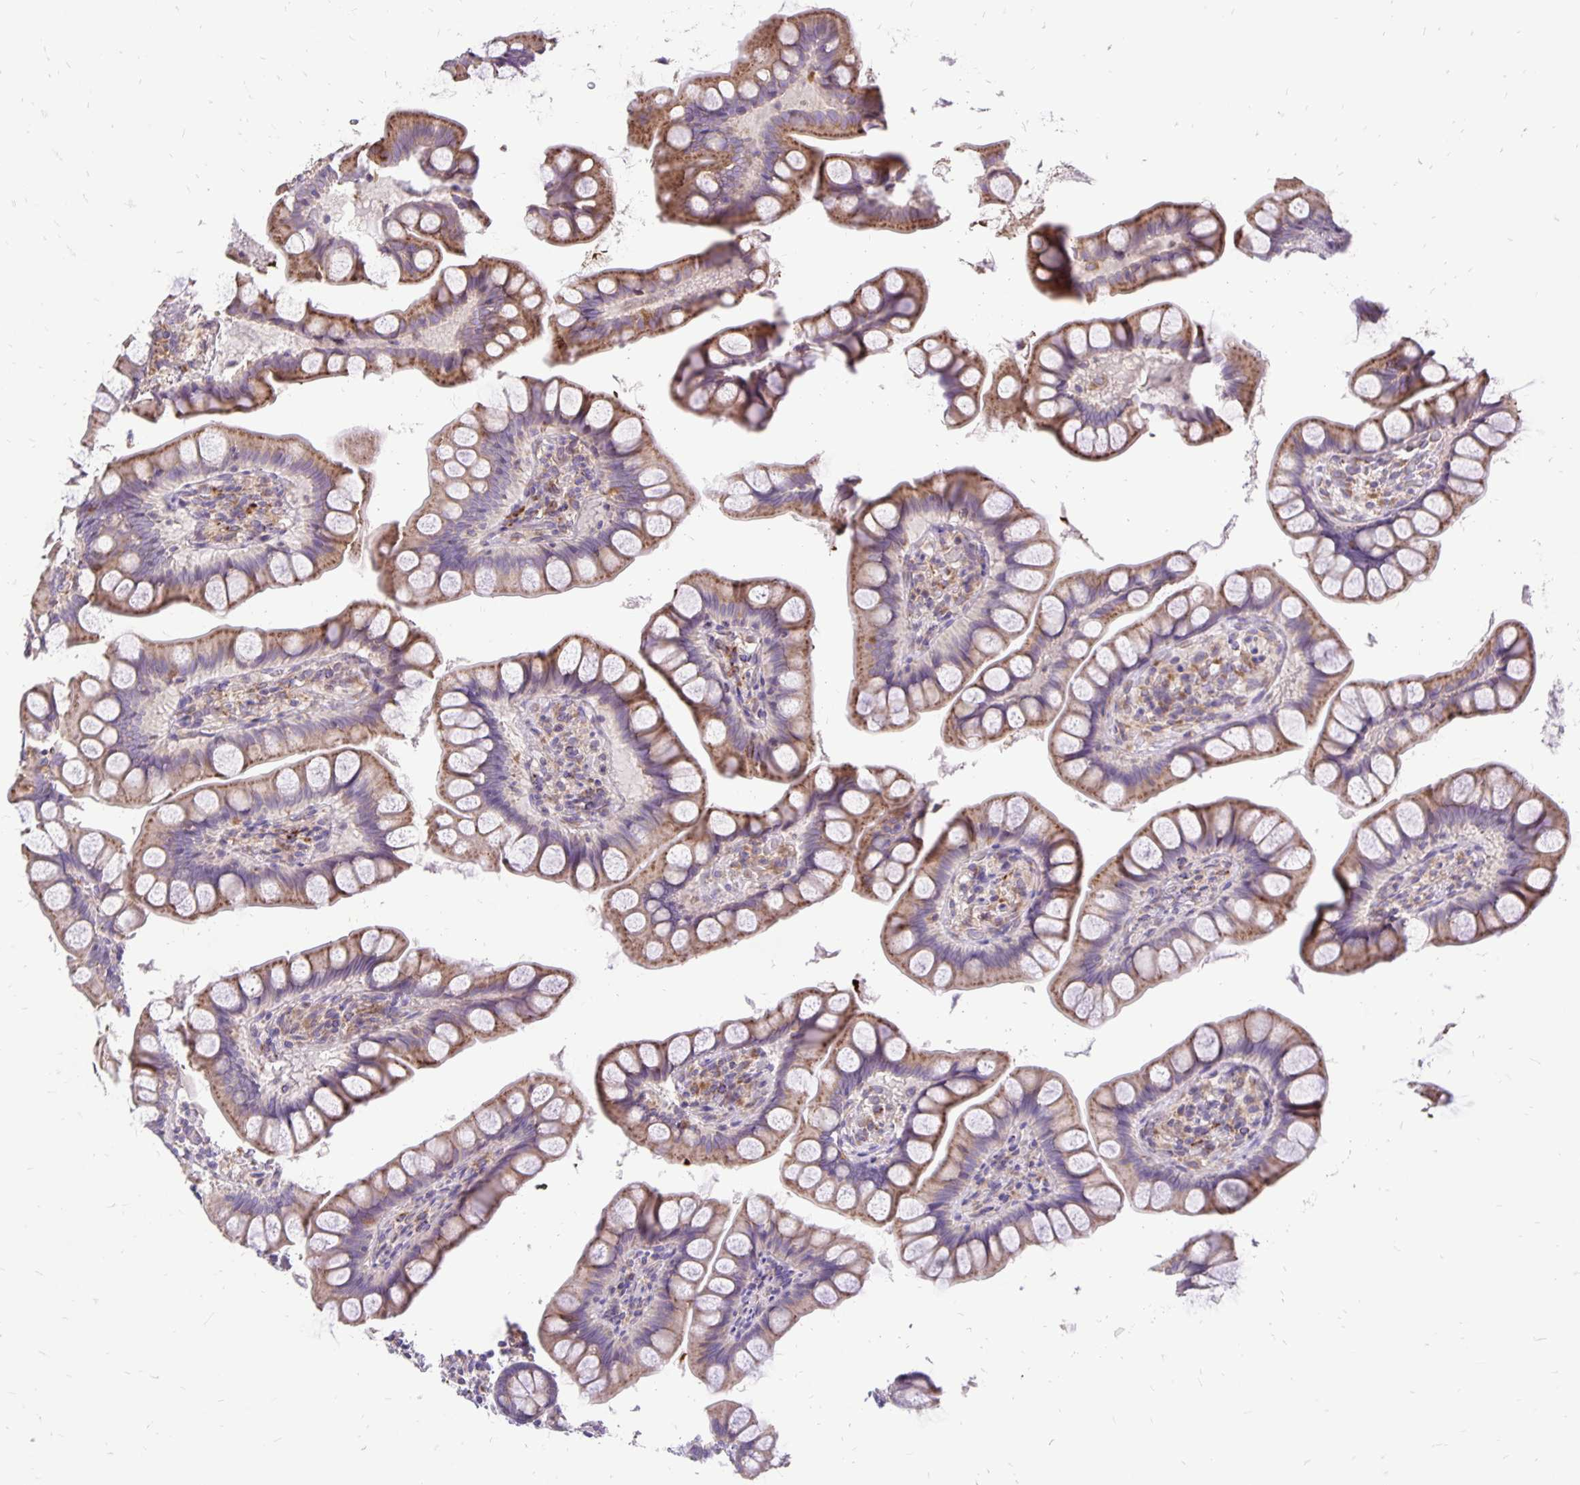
{"staining": {"intensity": "moderate", "quantity": ">75%", "location": "cytoplasmic/membranous"}, "tissue": "small intestine", "cell_type": "Glandular cells", "image_type": "normal", "snomed": [{"axis": "morphology", "description": "Normal tissue, NOS"}, {"axis": "topography", "description": "Small intestine"}], "caption": "This photomicrograph exhibits immunohistochemistry (IHC) staining of unremarkable human small intestine, with medium moderate cytoplasmic/membranous staining in approximately >75% of glandular cells.", "gene": "EIF5A", "patient": {"sex": "male", "age": 70}}